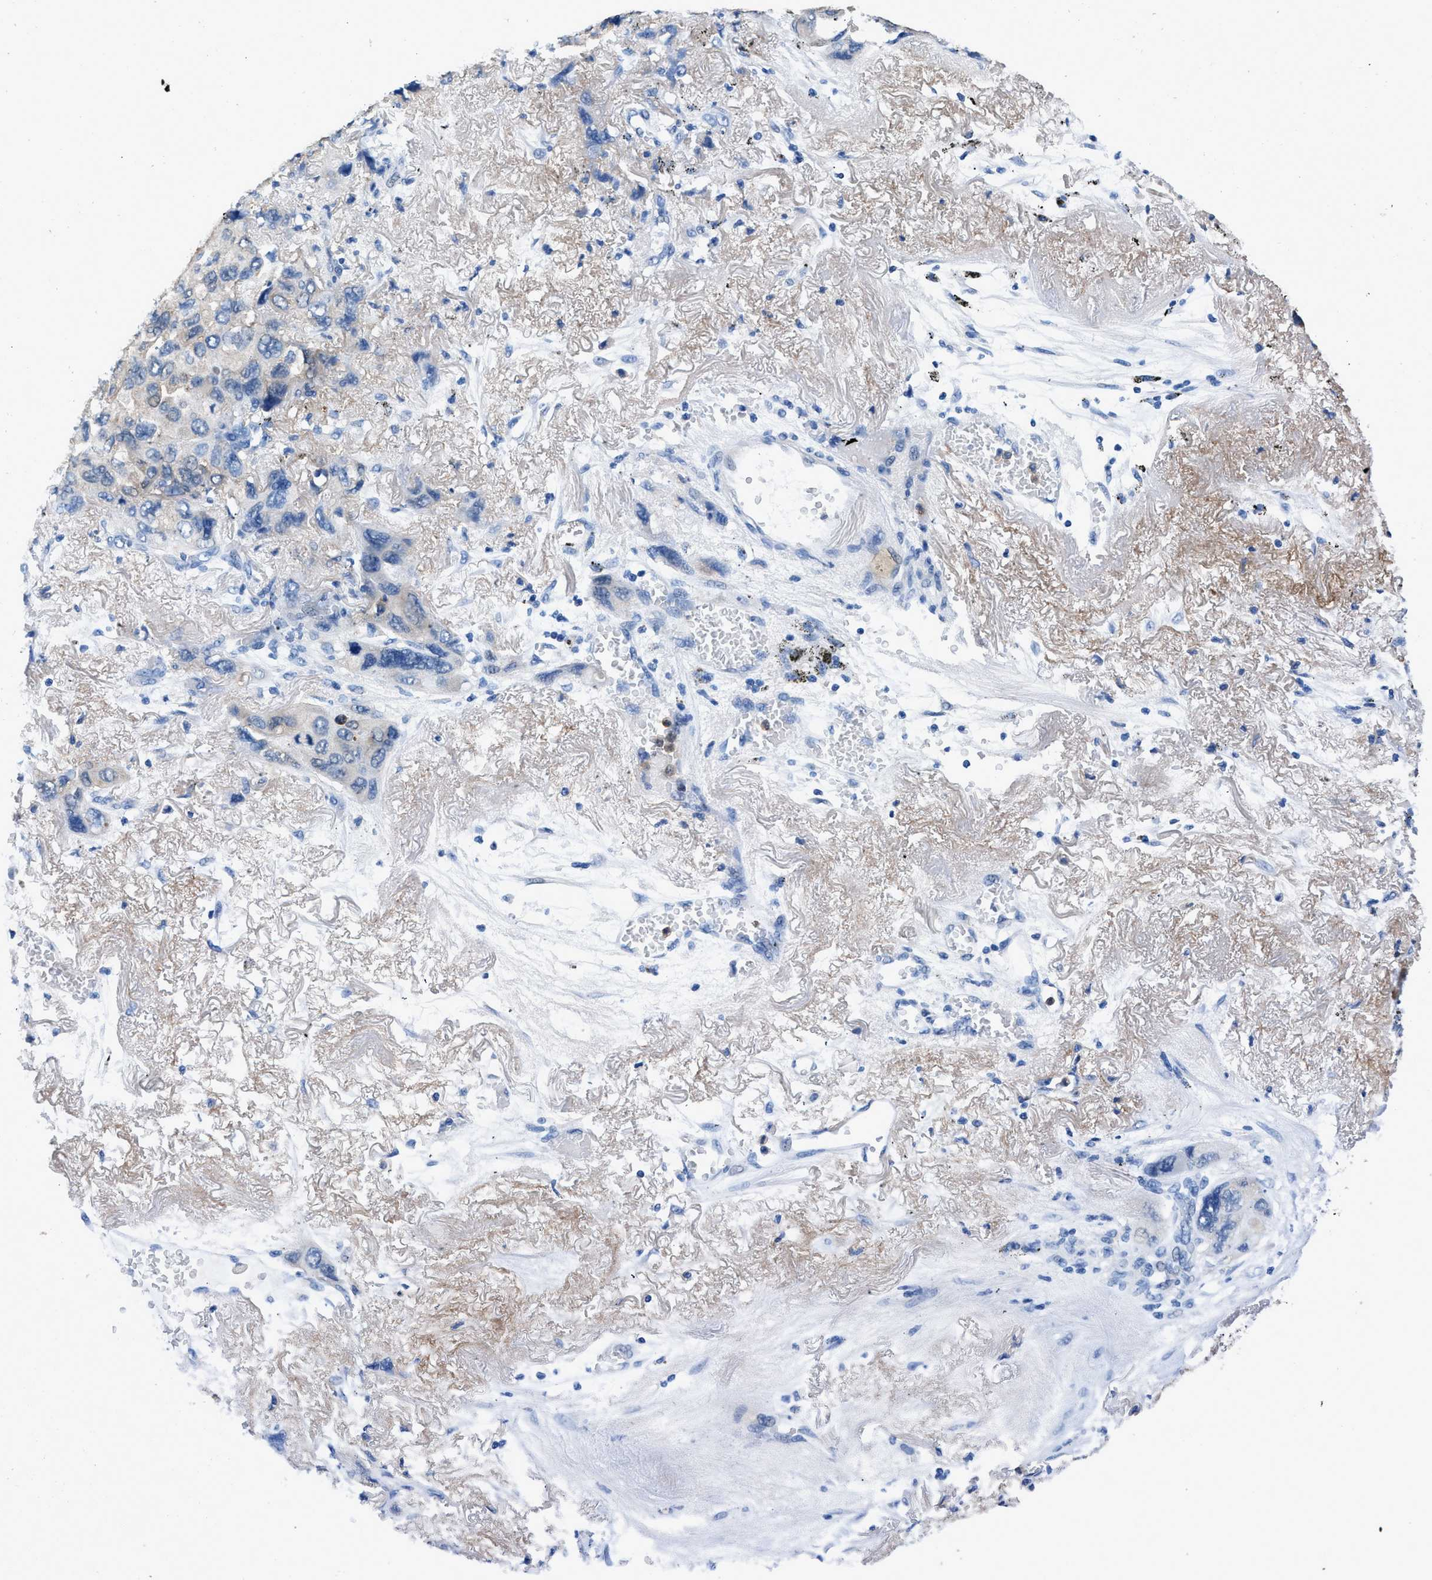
{"staining": {"intensity": "negative", "quantity": "none", "location": "none"}, "tissue": "lung cancer", "cell_type": "Tumor cells", "image_type": "cancer", "snomed": [{"axis": "morphology", "description": "Squamous cell carcinoma, NOS"}, {"axis": "topography", "description": "Lung"}], "caption": "High magnification brightfield microscopy of lung cancer stained with DAB (3,3'-diaminobenzidine) (brown) and counterstained with hematoxylin (blue): tumor cells show no significant positivity. (IHC, brightfield microscopy, high magnification).", "gene": "FADS6", "patient": {"sex": "female", "age": 73}}